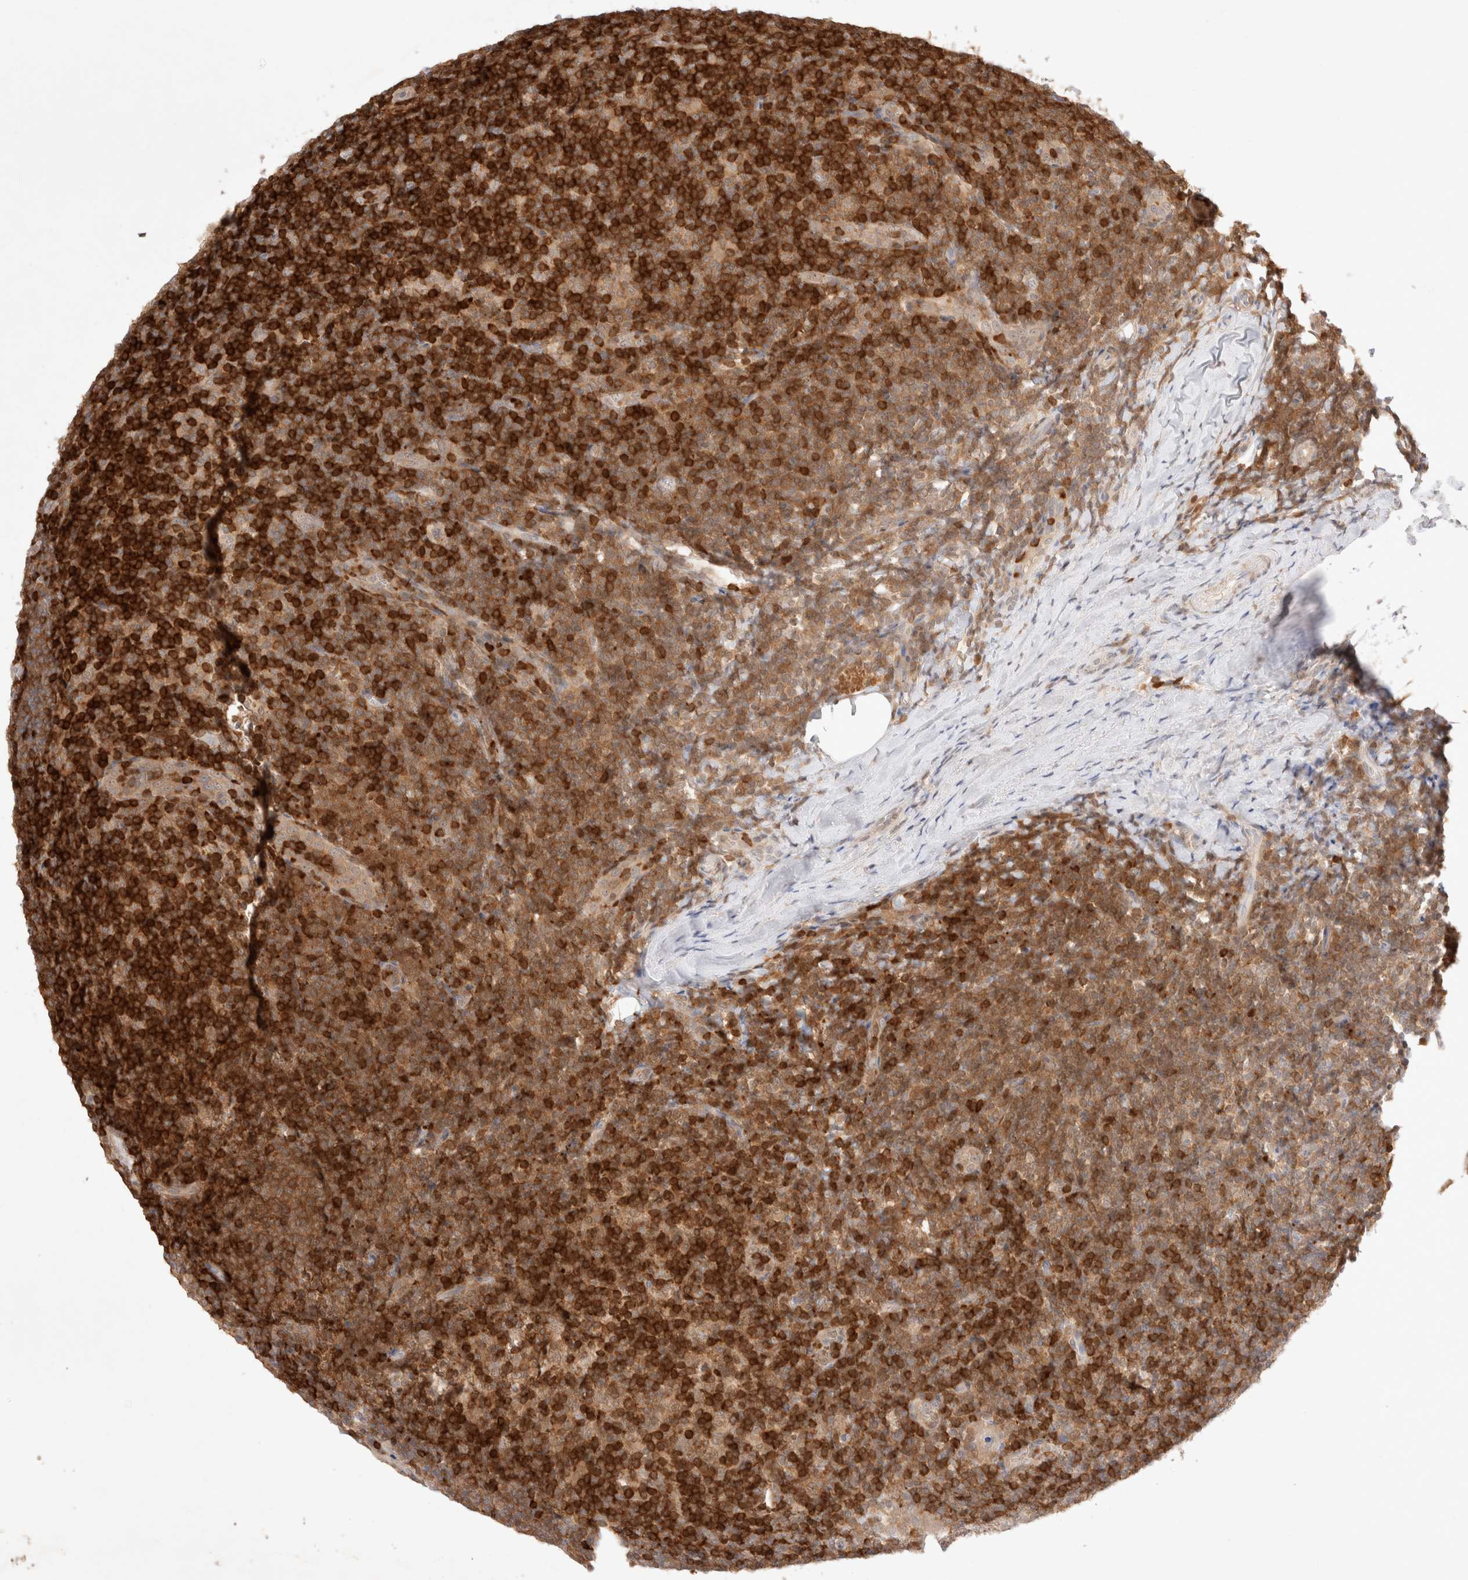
{"staining": {"intensity": "moderate", "quantity": "25%-75%", "location": "cytoplasmic/membranous"}, "tissue": "tonsil", "cell_type": "Germinal center cells", "image_type": "normal", "snomed": [{"axis": "morphology", "description": "Normal tissue, NOS"}, {"axis": "topography", "description": "Tonsil"}], "caption": "Immunohistochemical staining of benign human tonsil exhibits moderate cytoplasmic/membranous protein positivity in about 25%-75% of germinal center cells.", "gene": "STARD10", "patient": {"sex": "male", "age": 37}}